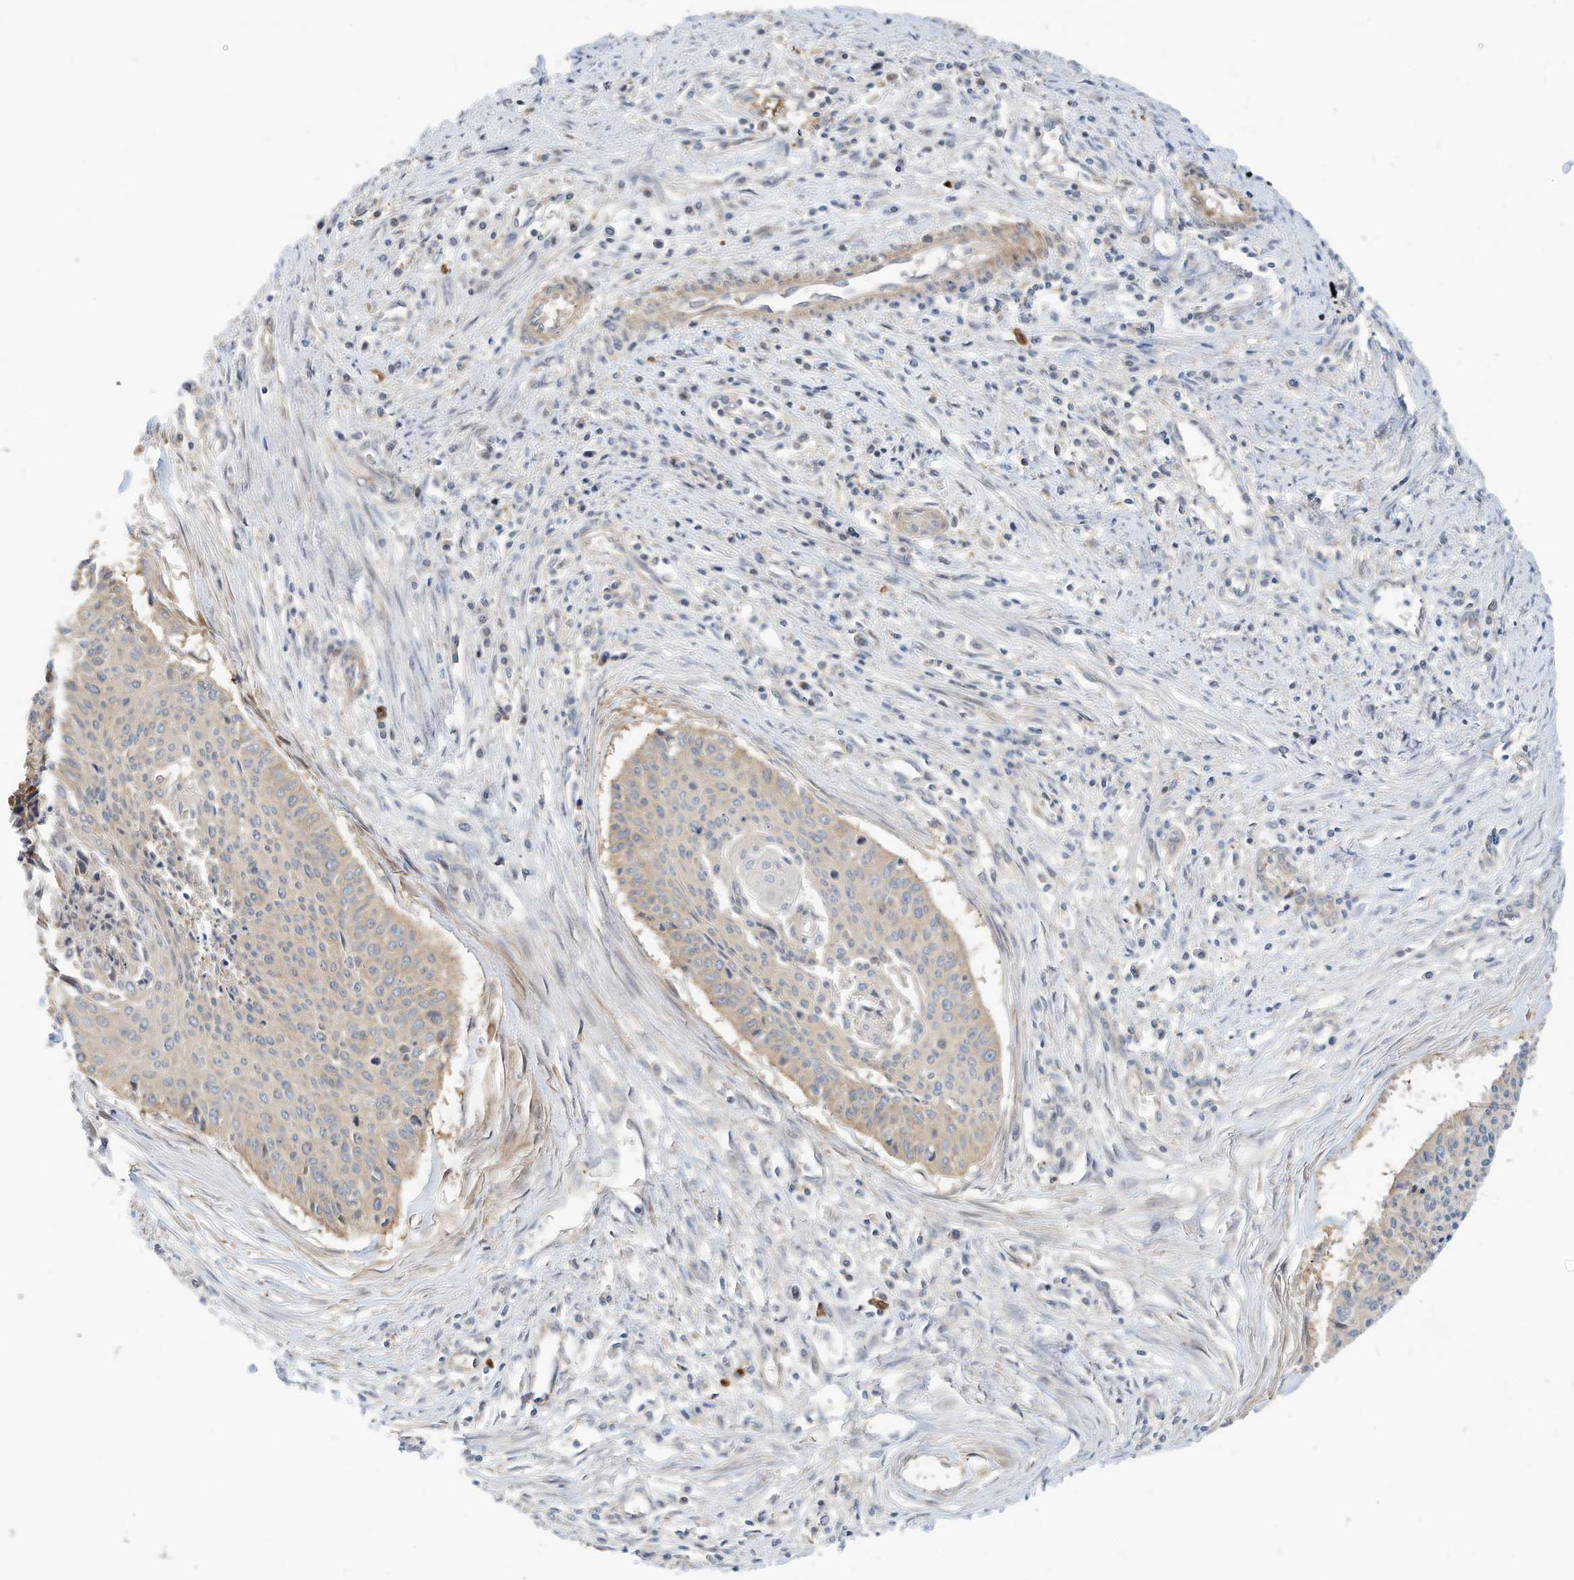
{"staining": {"intensity": "weak", "quantity": "25%-75%", "location": "cytoplasmic/membranous"}, "tissue": "cervical cancer", "cell_type": "Tumor cells", "image_type": "cancer", "snomed": [{"axis": "morphology", "description": "Squamous cell carcinoma, NOS"}, {"axis": "topography", "description": "Cervix"}], "caption": "This is an image of immunohistochemistry staining of cervical squamous cell carcinoma, which shows weak positivity in the cytoplasmic/membranous of tumor cells.", "gene": "OFD1", "patient": {"sex": "female", "age": 55}}